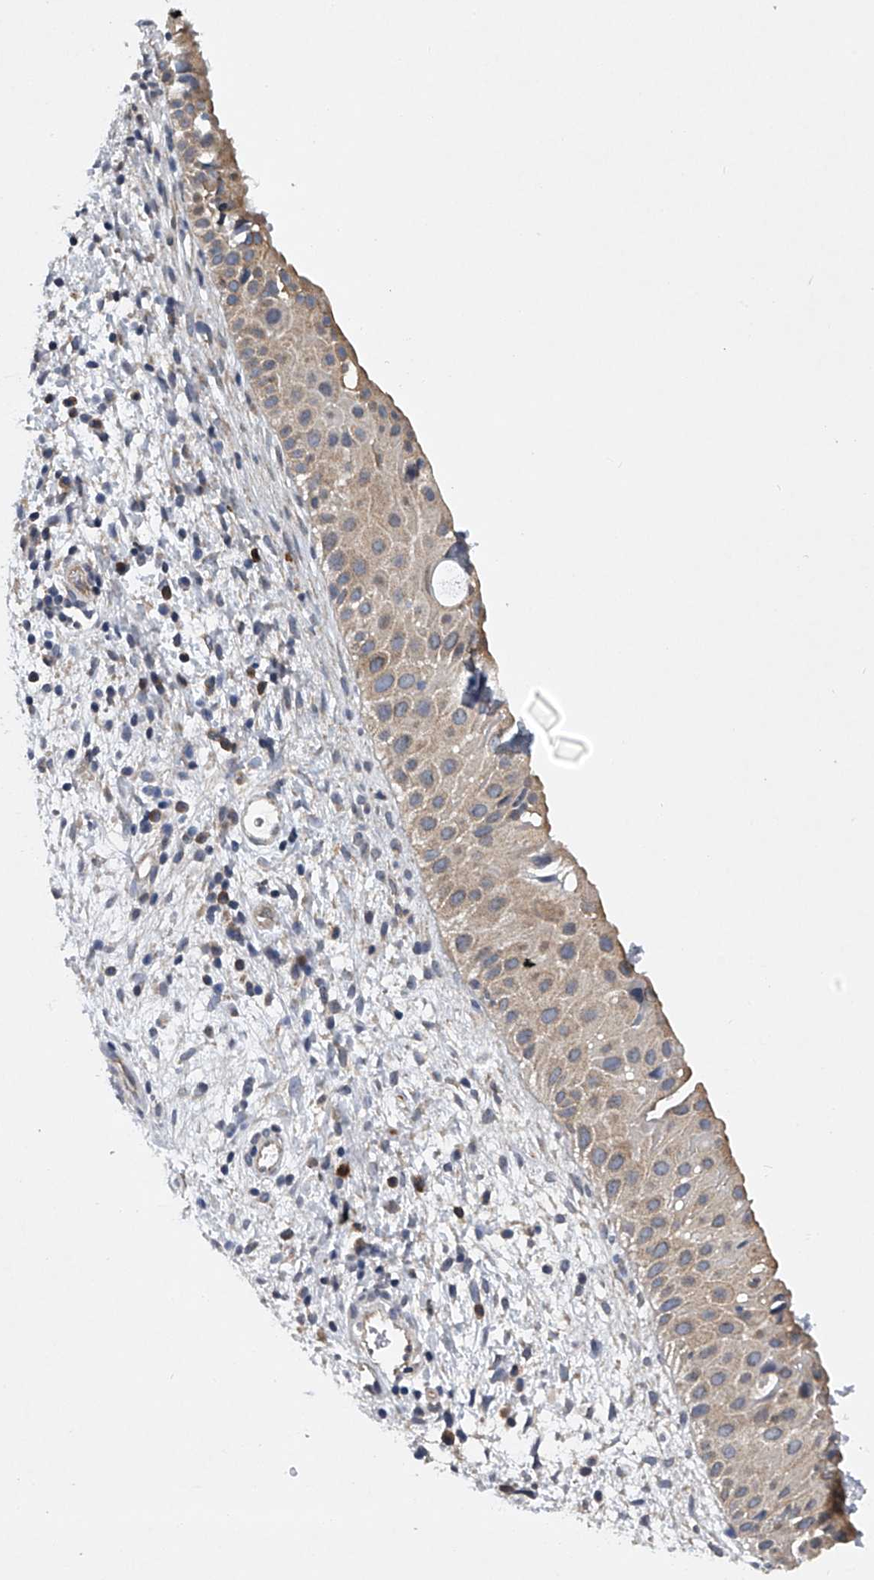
{"staining": {"intensity": "moderate", "quantity": "25%-75%", "location": "cytoplasmic/membranous"}, "tissue": "nasopharynx", "cell_type": "Respiratory epithelial cells", "image_type": "normal", "snomed": [{"axis": "morphology", "description": "Normal tissue, NOS"}, {"axis": "topography", "description": "Nasopharynx"}], "caption": "A high-resolution micrograph shows immunohistochemistry staining of normal nasopharynx, which demonstrates moderate cytoplasmic/membranous expression in approximately 25%-75% of respiratory epithelial cells. The protein is stained brown, and the nuclei are stained in blue (DAB IHC with brightfield microscopy, high magnification).", "gene": "RNF5", "patient": {"sex": "male", "age": 22}}